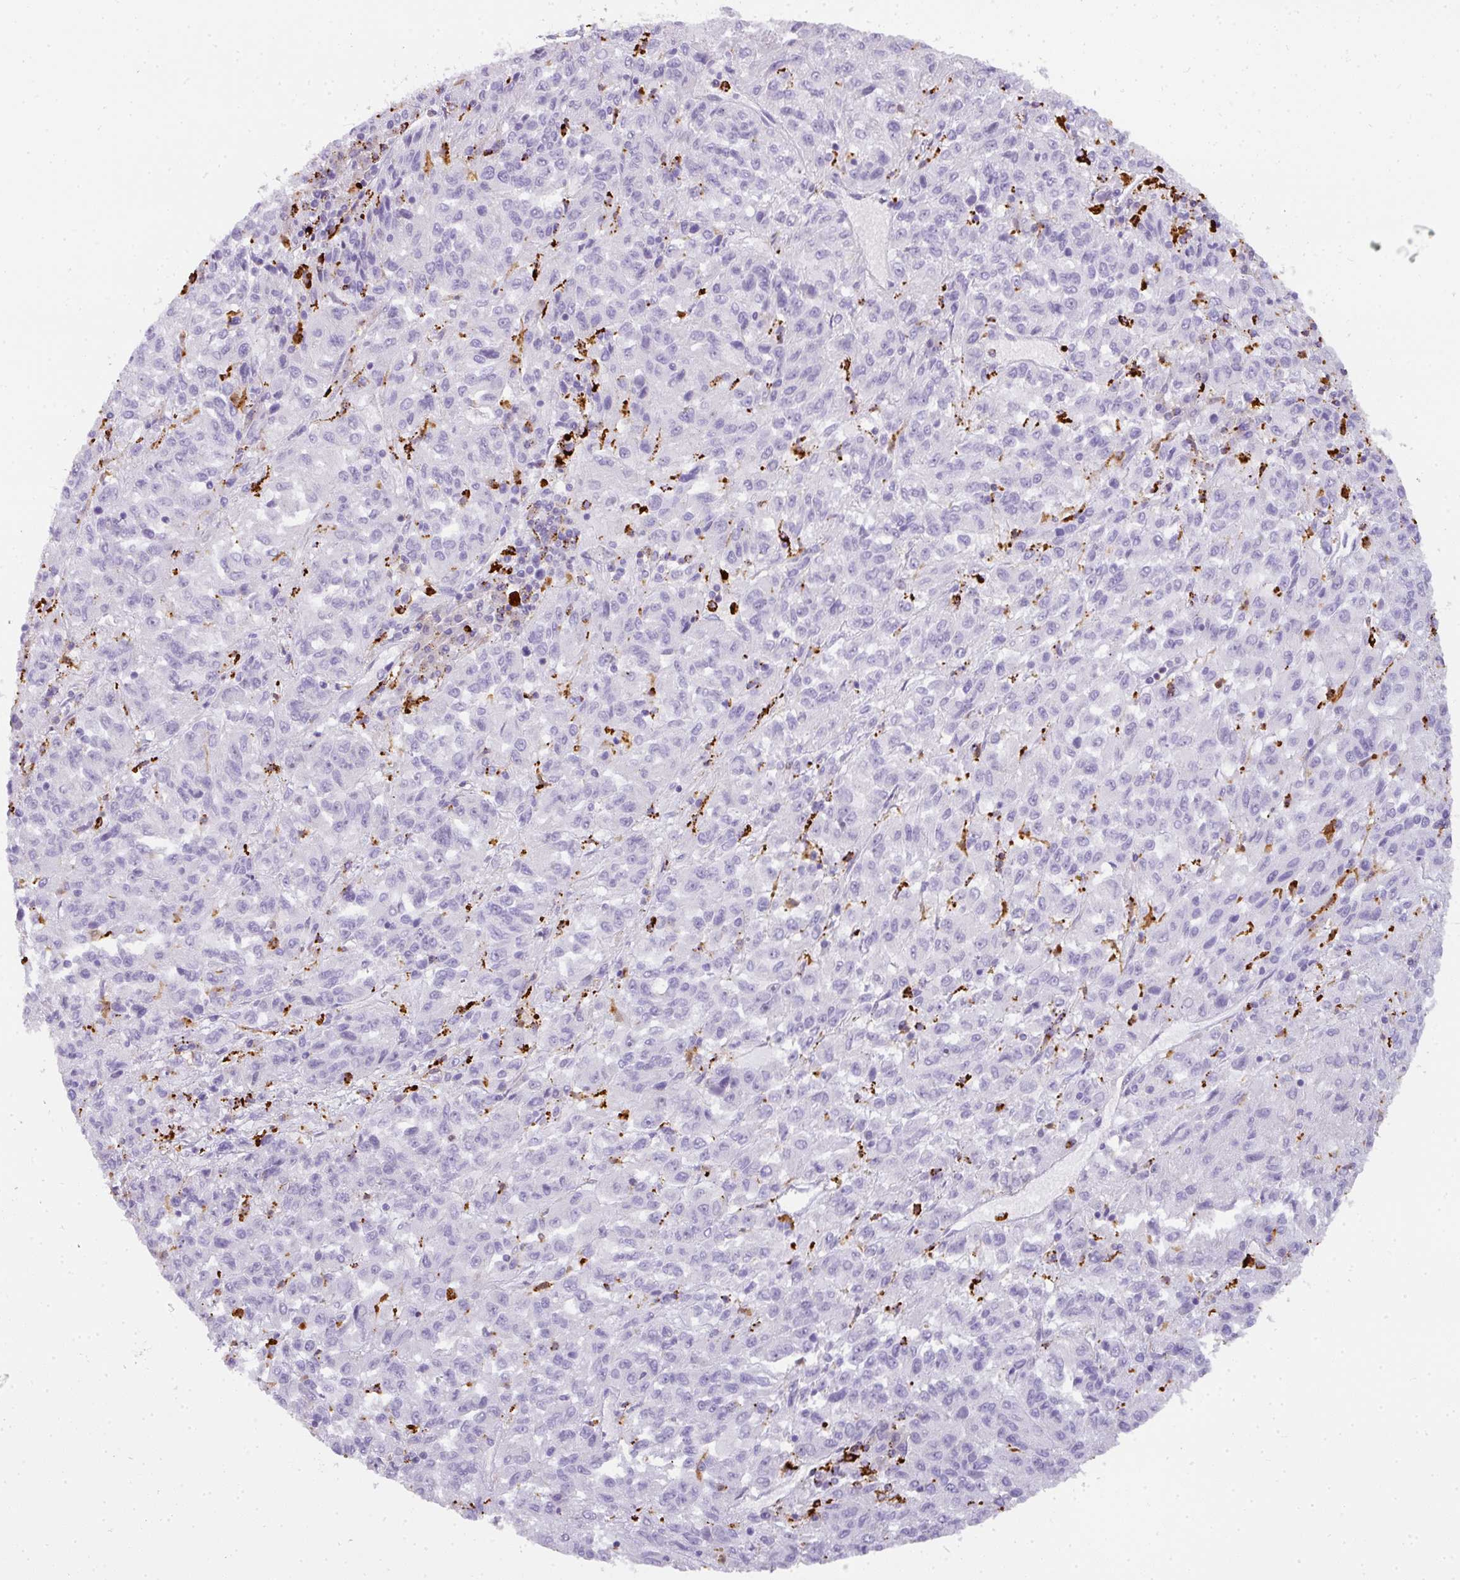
{"staining": {"intensity": "negative", "quantity": "none", "location": "none"}, "tissue": "melanoma", "cell_type": "Tumor cells", "image_type": "cancer", "snomed": [{"axis": "morphology", "description": "Malignant melanoma, Metastatic site"}, {"axis": "topography", "description": "Lung"}], "caption": "Immunohistochemistry of malignant melanoma (metastatic site) demonstrates no staining in tumor cells.", "gene": "MMACHC", "patient": {"sex": "male", "age": 64}}